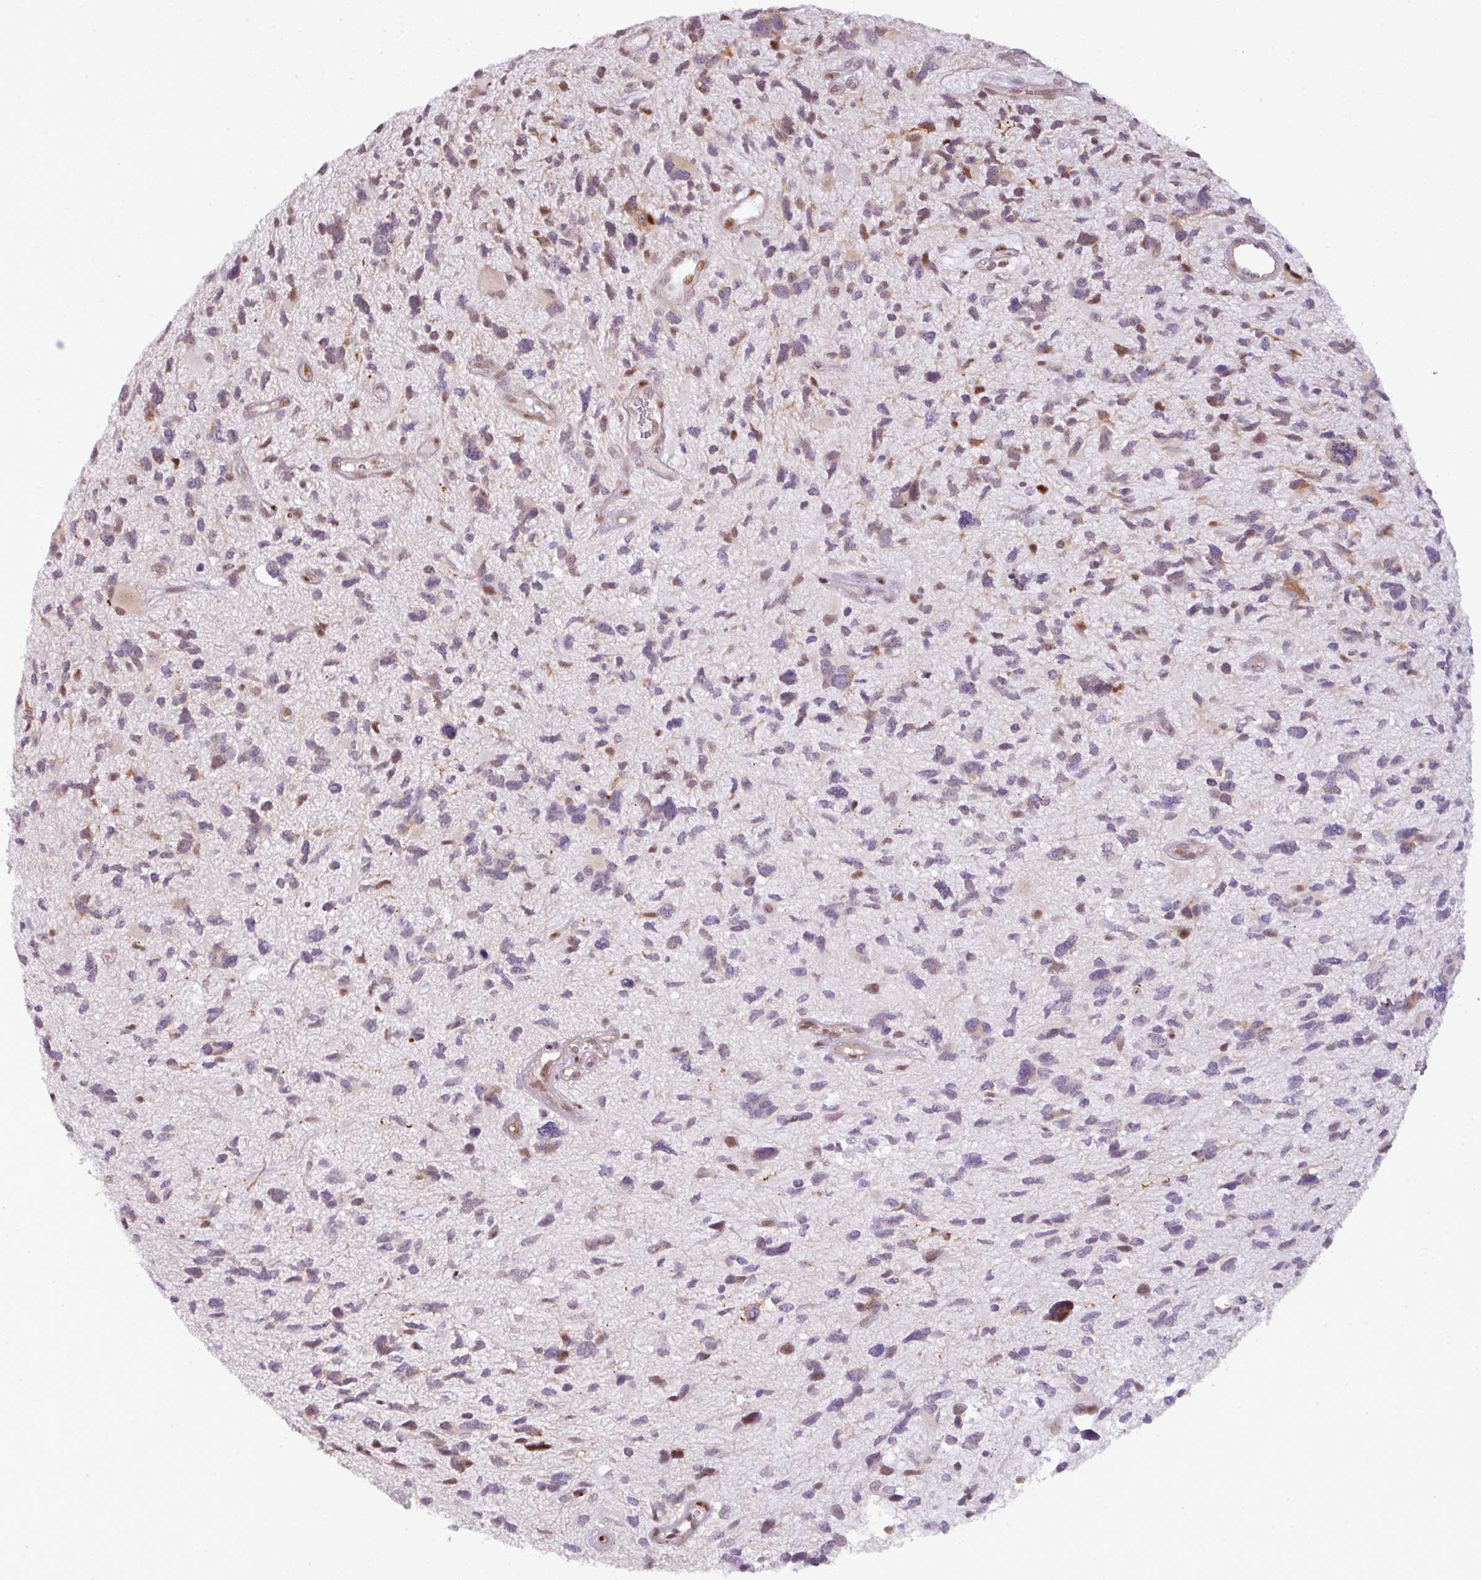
{"staining": {"intensity": "moderate", "quantity": "25%-75%", "location": "cytoplasmic/membranous"}, "tissue": "glioma", "cell_type": "Tumor cells", "image_type": "cancer", "snomed": [{"axis": "morphology", "description": "Glioma, malignant, High grade"}, {"axis": "topography", "description": "Brain"}], "caption": "A micrograph showing moderate cytoplasmic/membranous staining in approximately 25%-75% of tumor cells in malignant high-grade glioma, as visualized by brown immunohistochemical staining.", "gene": "MYSM1", "patient": {"sex": "female", "age": 11}}